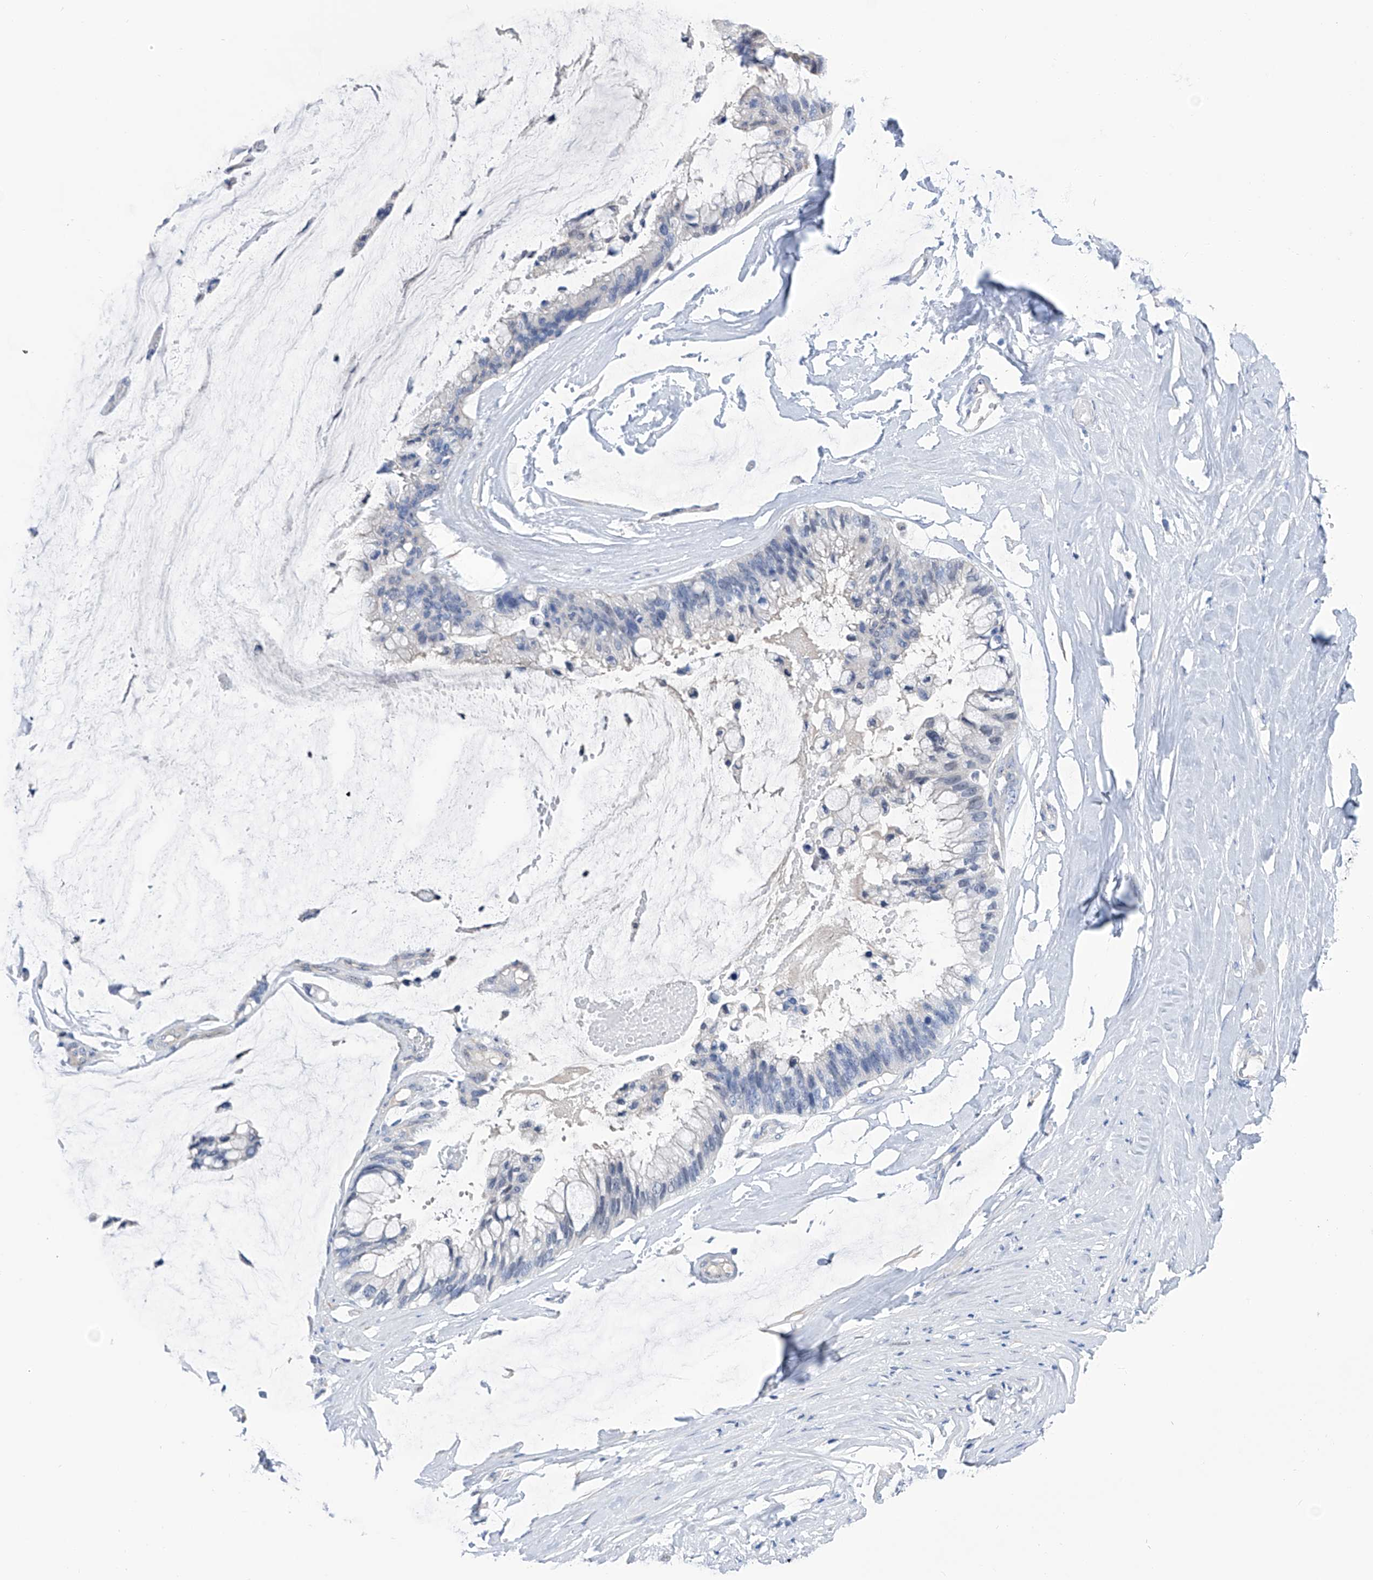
{"staining": {"intensity": "negative", "quantity": "none", "location": "none"}, "tissue": "ovarian cancer", "cell_type": "Tumor cells", "image_type": "cancer", "snomed": [{"axis": "morphology", "description": "Cystadenocarcinoma, mucinous, NOS"}, {"axis": "topography", "description": "Ovary"}], "caption": "Tumor cells are negative for protein expression in human ovarian mucinous cystadenocarcinoma. The staining is performed using DAB brown chromogen with nuclei counter-stained in using hematoxylin.", "gene": "PGM3", "patient": {"sex": "female", "age": 39}}